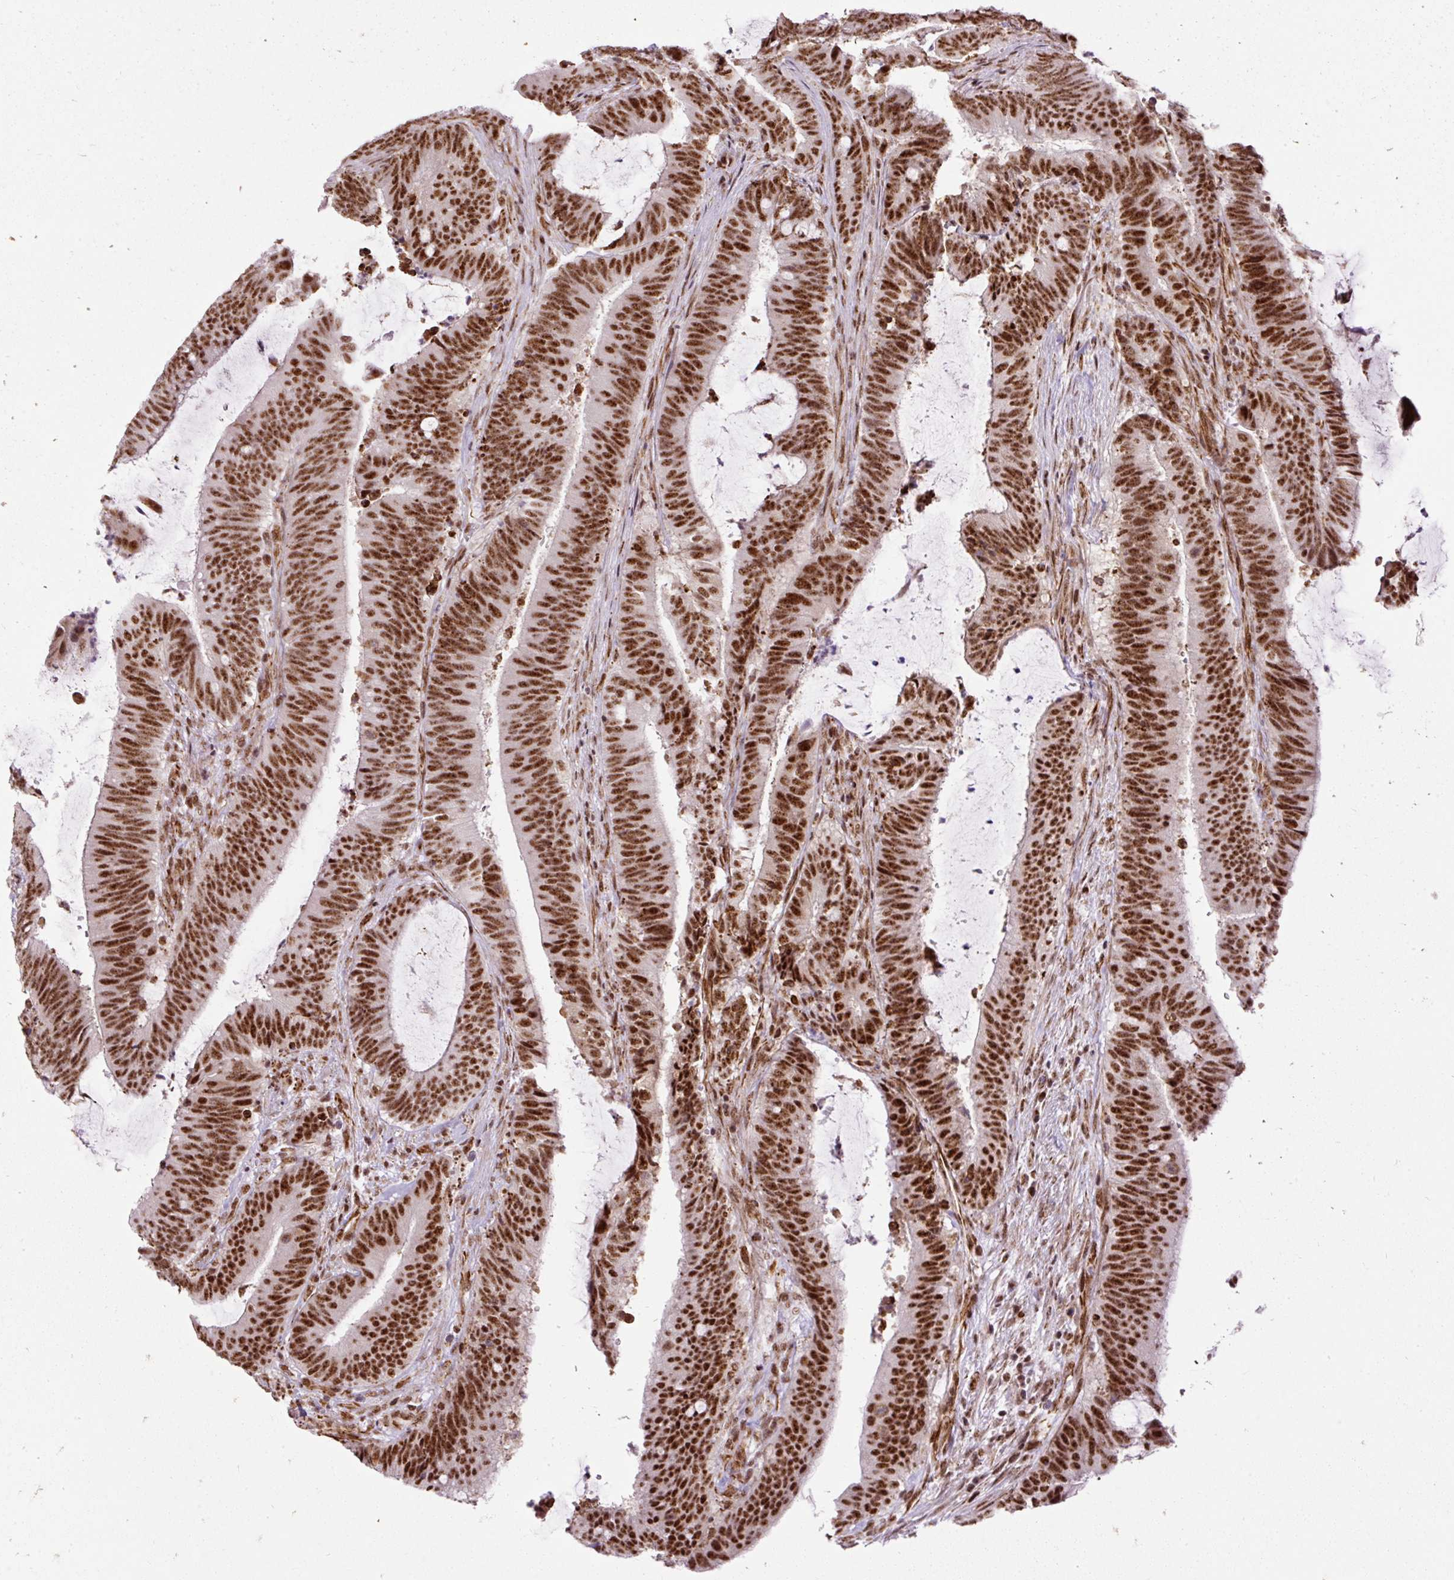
{"staining": {"intensity": "strong", "quantity": ">75%", "location": "nuclear"}, "tissue": "colorectal cancer", "cell_type": "Tumor cells", "image_type": "cancer", "snomed": [{"axis": "morphology", "description": "Adenocarcinoma, NOS"}, {"axis": "topography", "description": "Colon"}], "caption": "DAB (3,3'-diaminobenzidine) immunohistochemical staining of human colorectal cancer (adenocarcinoma) displays strong nuclear protein expression in approximately >75% of tumor cells.", "gene": "LUC7L2", "patient": {"sex": "female", "age": 43}}